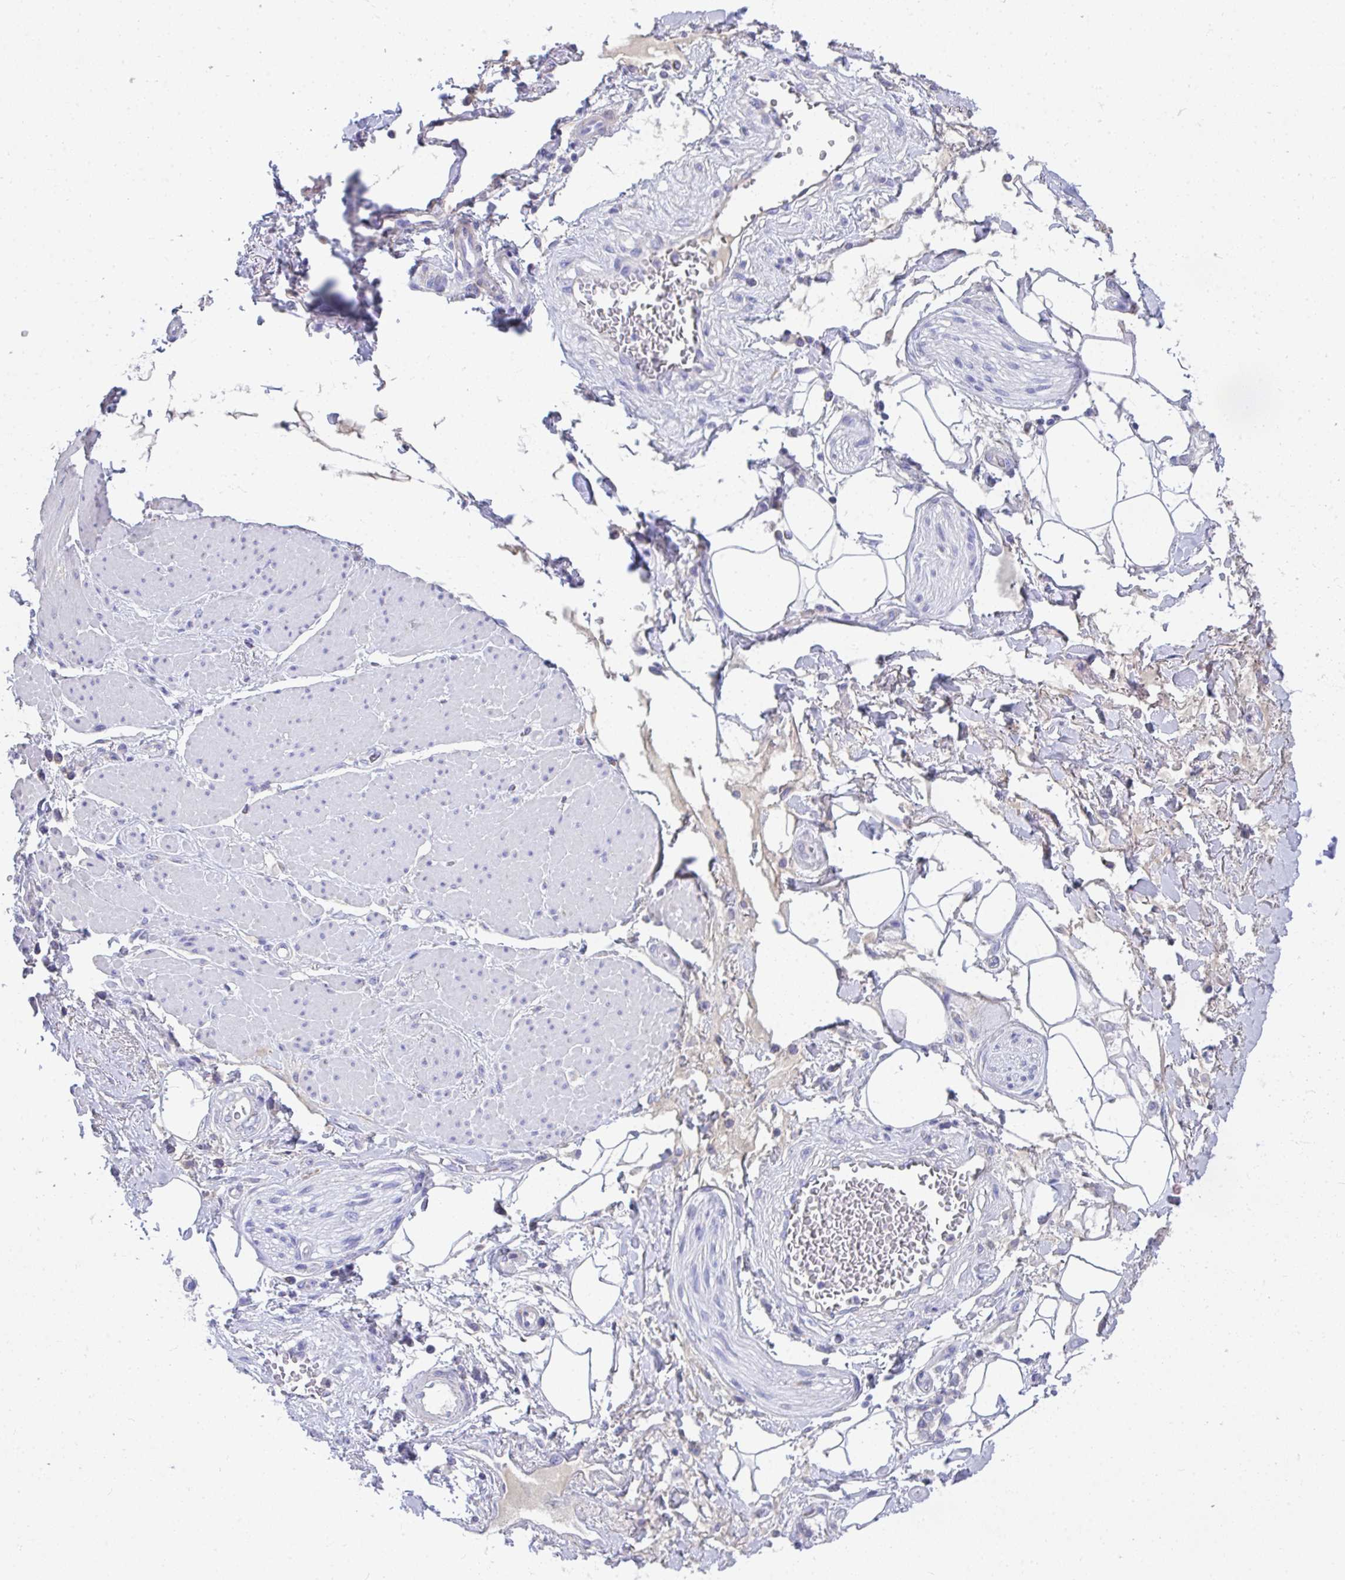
{"staining": {"intensity": "negative", "quantity": "none", "location": "none"}, "tissue": "adipose tissue", "cell_type": "Adipocytes", "image_type": "normal", "snomed": [{"axis": "morphology", "description": "Normal tissue, NOS"}, {"axis": "topography", "description": "Vagina"}, {"axis": "topography", "description": "Peripheral nerve tissue"}], "caption": "Adipocytes are negative for brown protein staining in benign adipose tissue.", "gene": "COA5", "patient": {"sex": "female", "age": 71}}